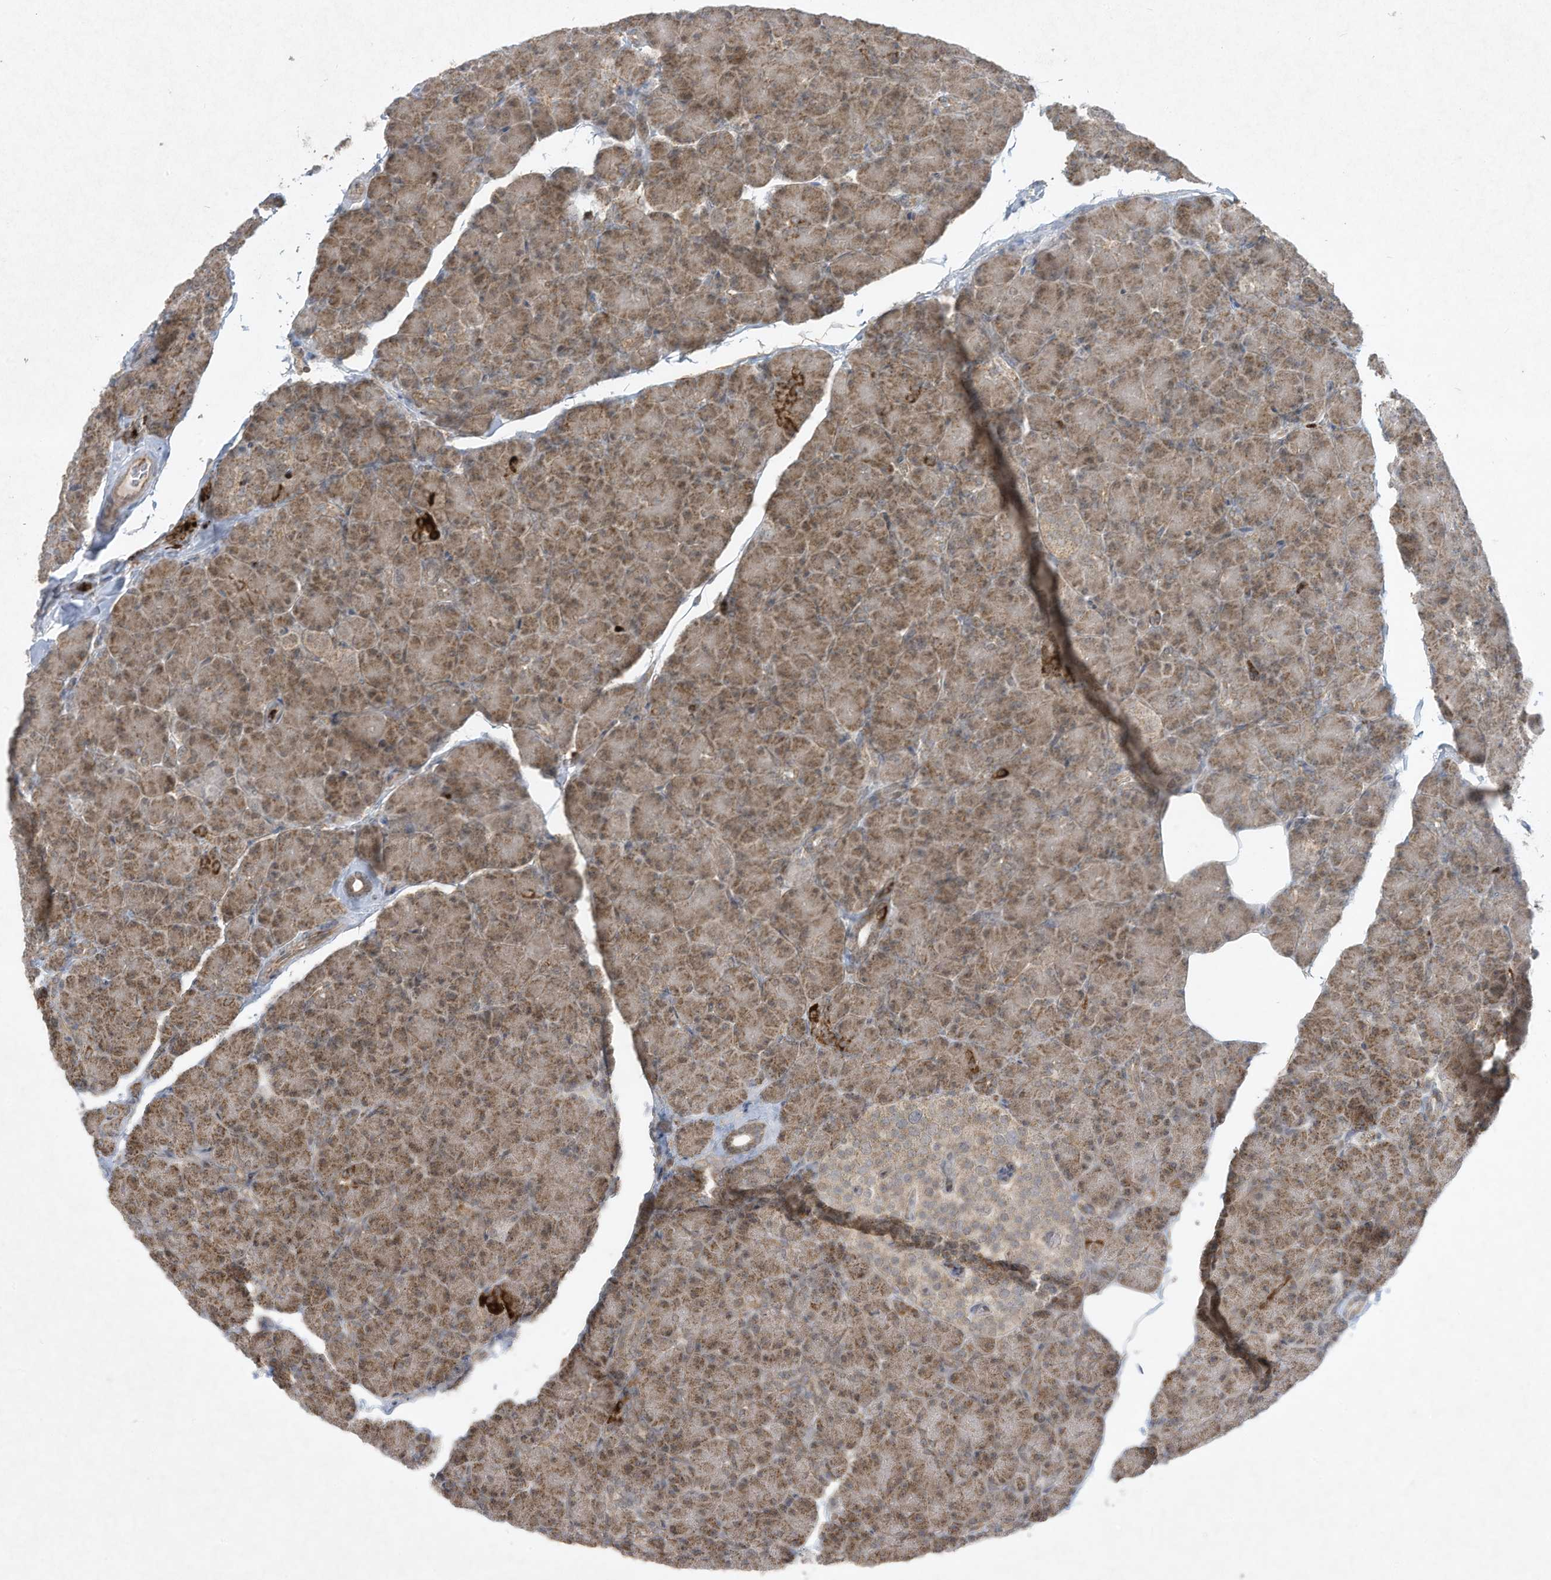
{"staining": {"intensity": "moderate", "quantity": ">75%", "location": "cytoplasmic/membranous"}, "tissue": "pancreas", "cell_type": "Exocrine glandular cells", "image_type": "normal", "snomed": [{"axis": "morphology", "description": "Normal tissue, NOS"}, {"axis": "topography", "description": "Pancreas"}], "caption": "Moderate cytoplasmic/membranous protein expression is identified in about >75% of exocrine glandular cells in pancreas. (brown staining indicates protein expression, while blue staining denotes nuclei).", "gene": "CHRNA4", "patient": {"sex": "female", "age": 43}}